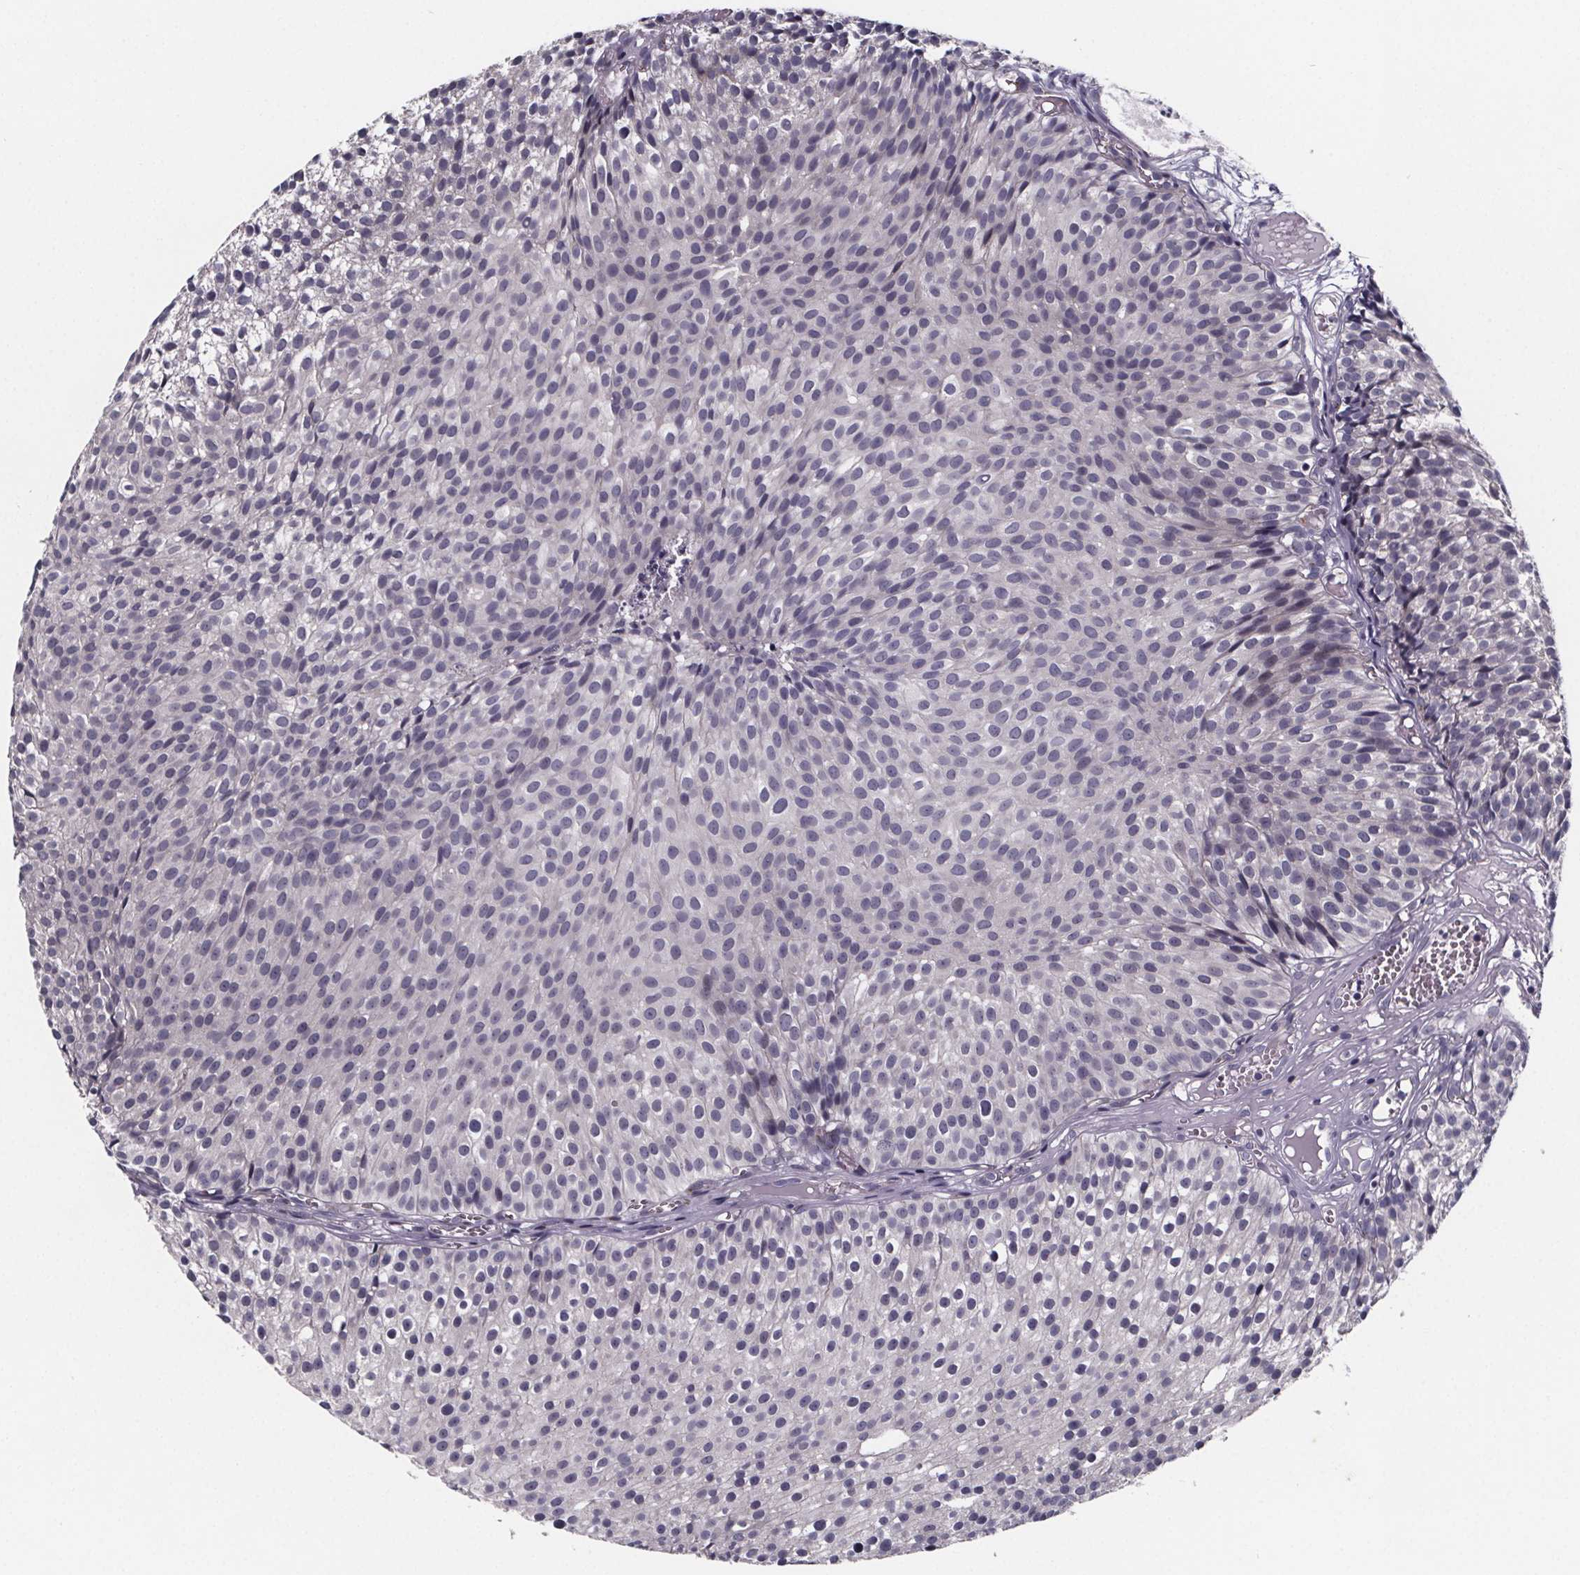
{"staining": {"intensity": "negative", "quantity": "none", "location": "none"}, "tissue": "urothelial cancer", "cell_type": "Tumor cells", "image_type": "cancer", "snomed": [{"axis": "morphology", "description": "Urothelial carcinoma, Low grade"}, {"axis": "topography", "description": "Urinary bladder"}], "caption": "DAB immunohistochemical staining of urothelial cancer displays no significant staining in tumor cells.", "gene": "NDST1", "patient": {"sex": "male", "age": 63}}